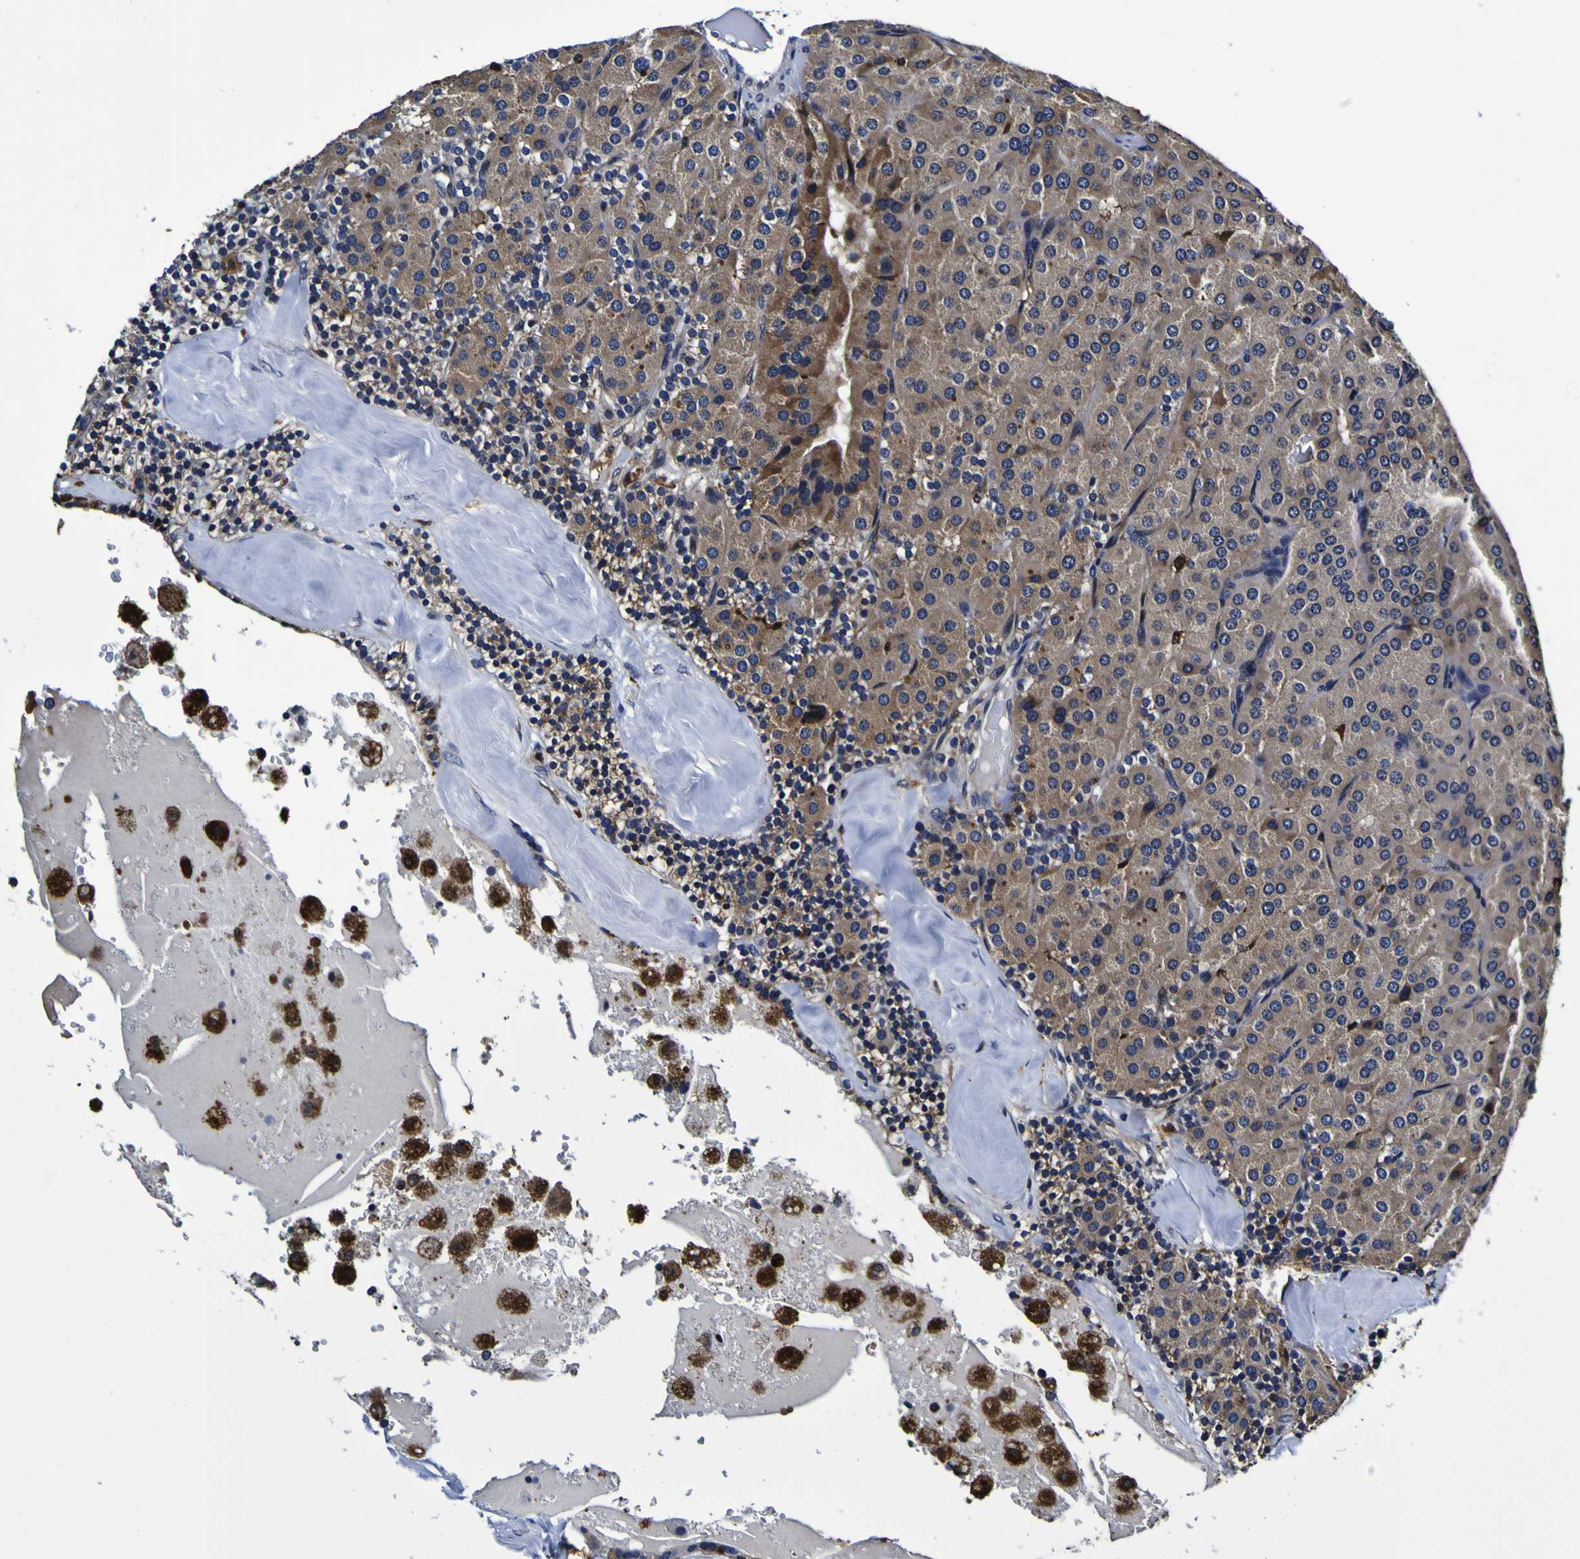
{"staining": {"intensity": "weak", "quantity": "<25%", "location": "cytoplasmic/membranous"}, "tissue": "parathyroid gland", "cell_type": "Glandular cells", "image_type": "normal", "snomed": [{"axis": "morphology", "description": "Normal tissue, NOS"}, {"axis": "morphology", "description": "Adenoma, NOS"}, {"axis": "topography", "description": "Parathyroid gland"}], "caption": "This is an IHC image of unremarkable human parathyroid gland. There is no positivity in glandular cells.", "gene": "GPX1", "patient": {"sex": "female", "age": 86}}